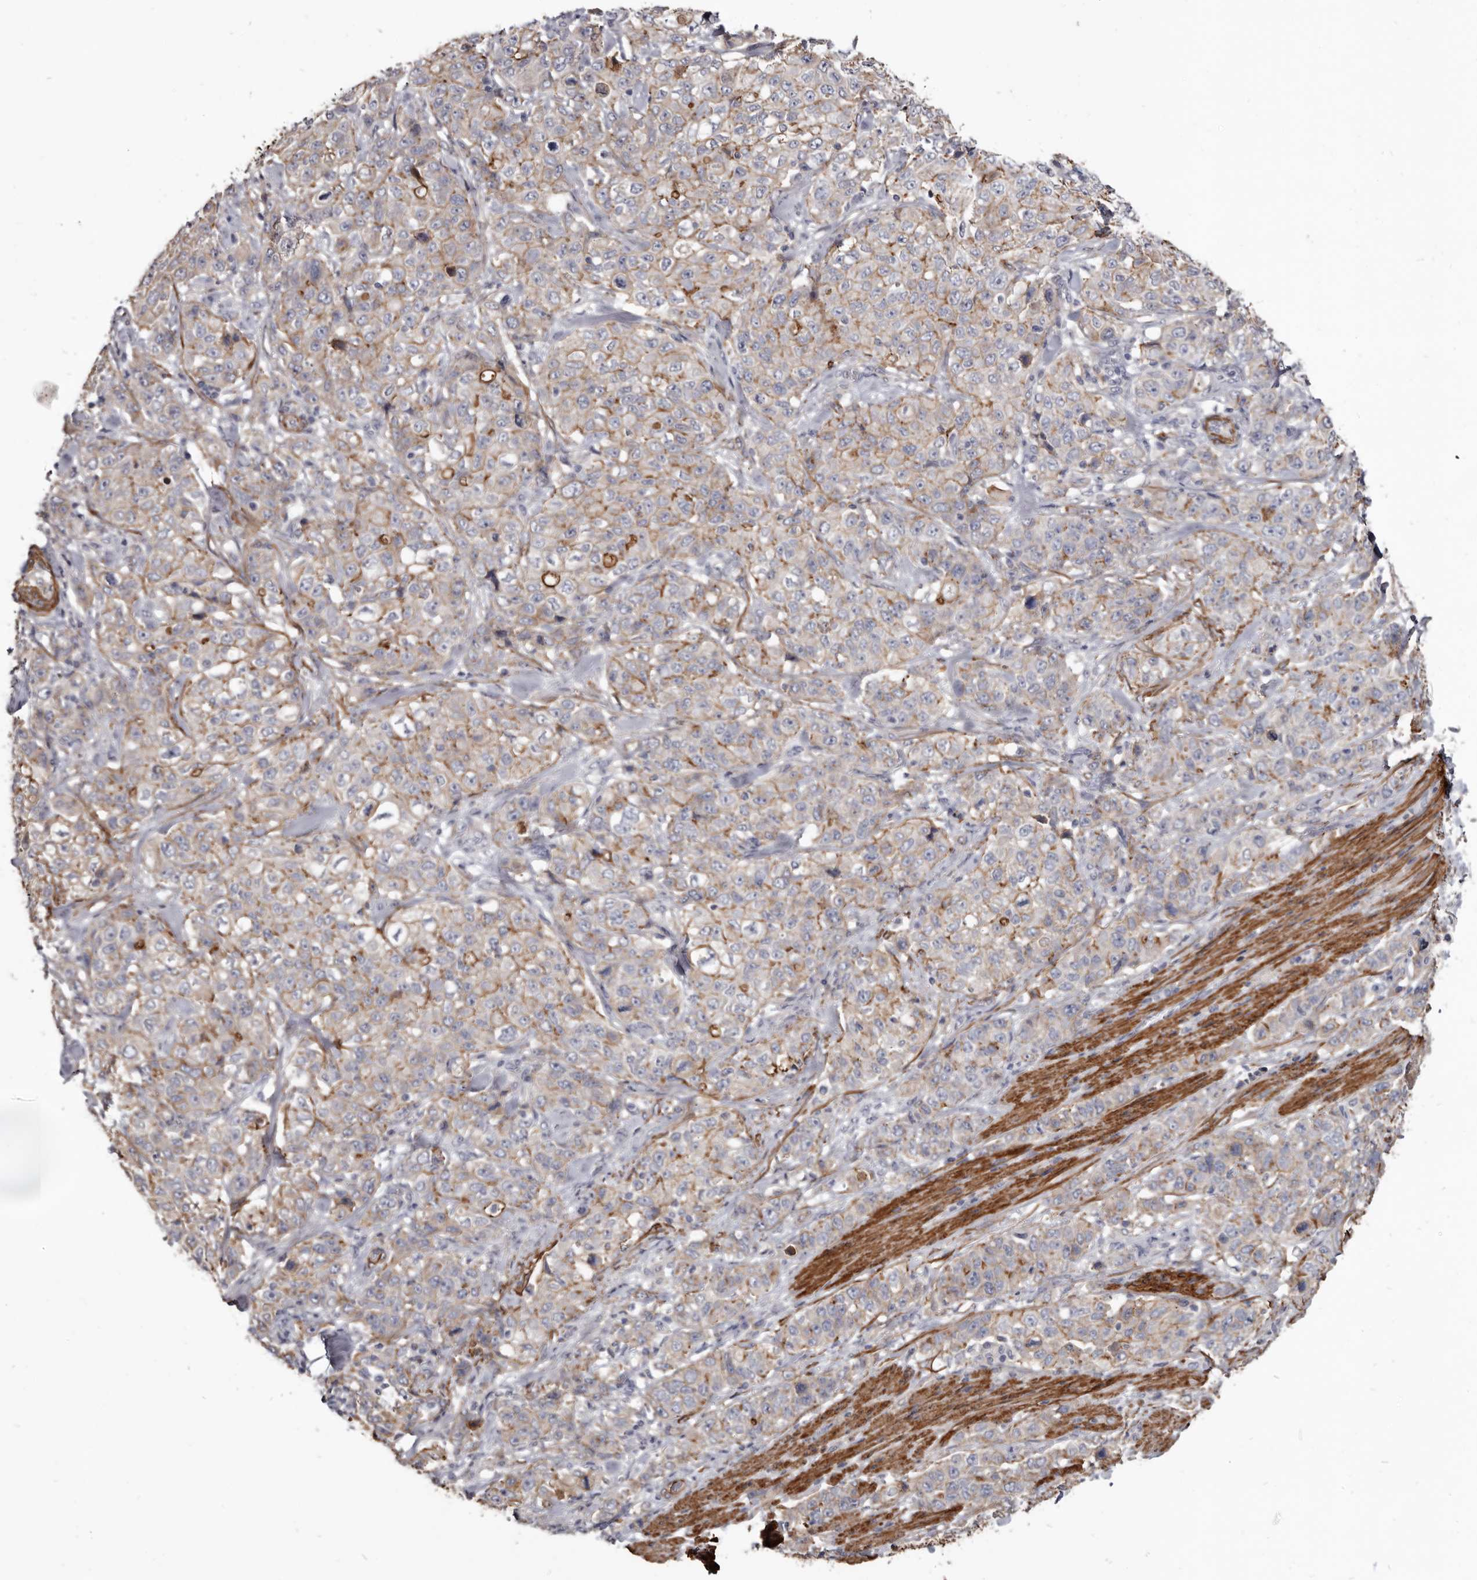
{"staining": {"intensity": "moderate", "quantity": "25%-75%", "location": "cytoplasmic/membranous"}, "tissue": "stomach cancer", "cell_type": "Tumor cells", "image_type": "cancer", "snomed": [{"axis": "morphology", "description": "Adenocarcinoma, NOS"}, {"axis": "topography", "description": "Stomach"}], "caption": "Tumor cells reveal medium levels of moderate cytoplasmic/membranous positivity in approximately 25%-75% of cells in adenocarcinoma (stomach).", "gene": "CGN", "patient": {"sex": "male", "age": 48}}